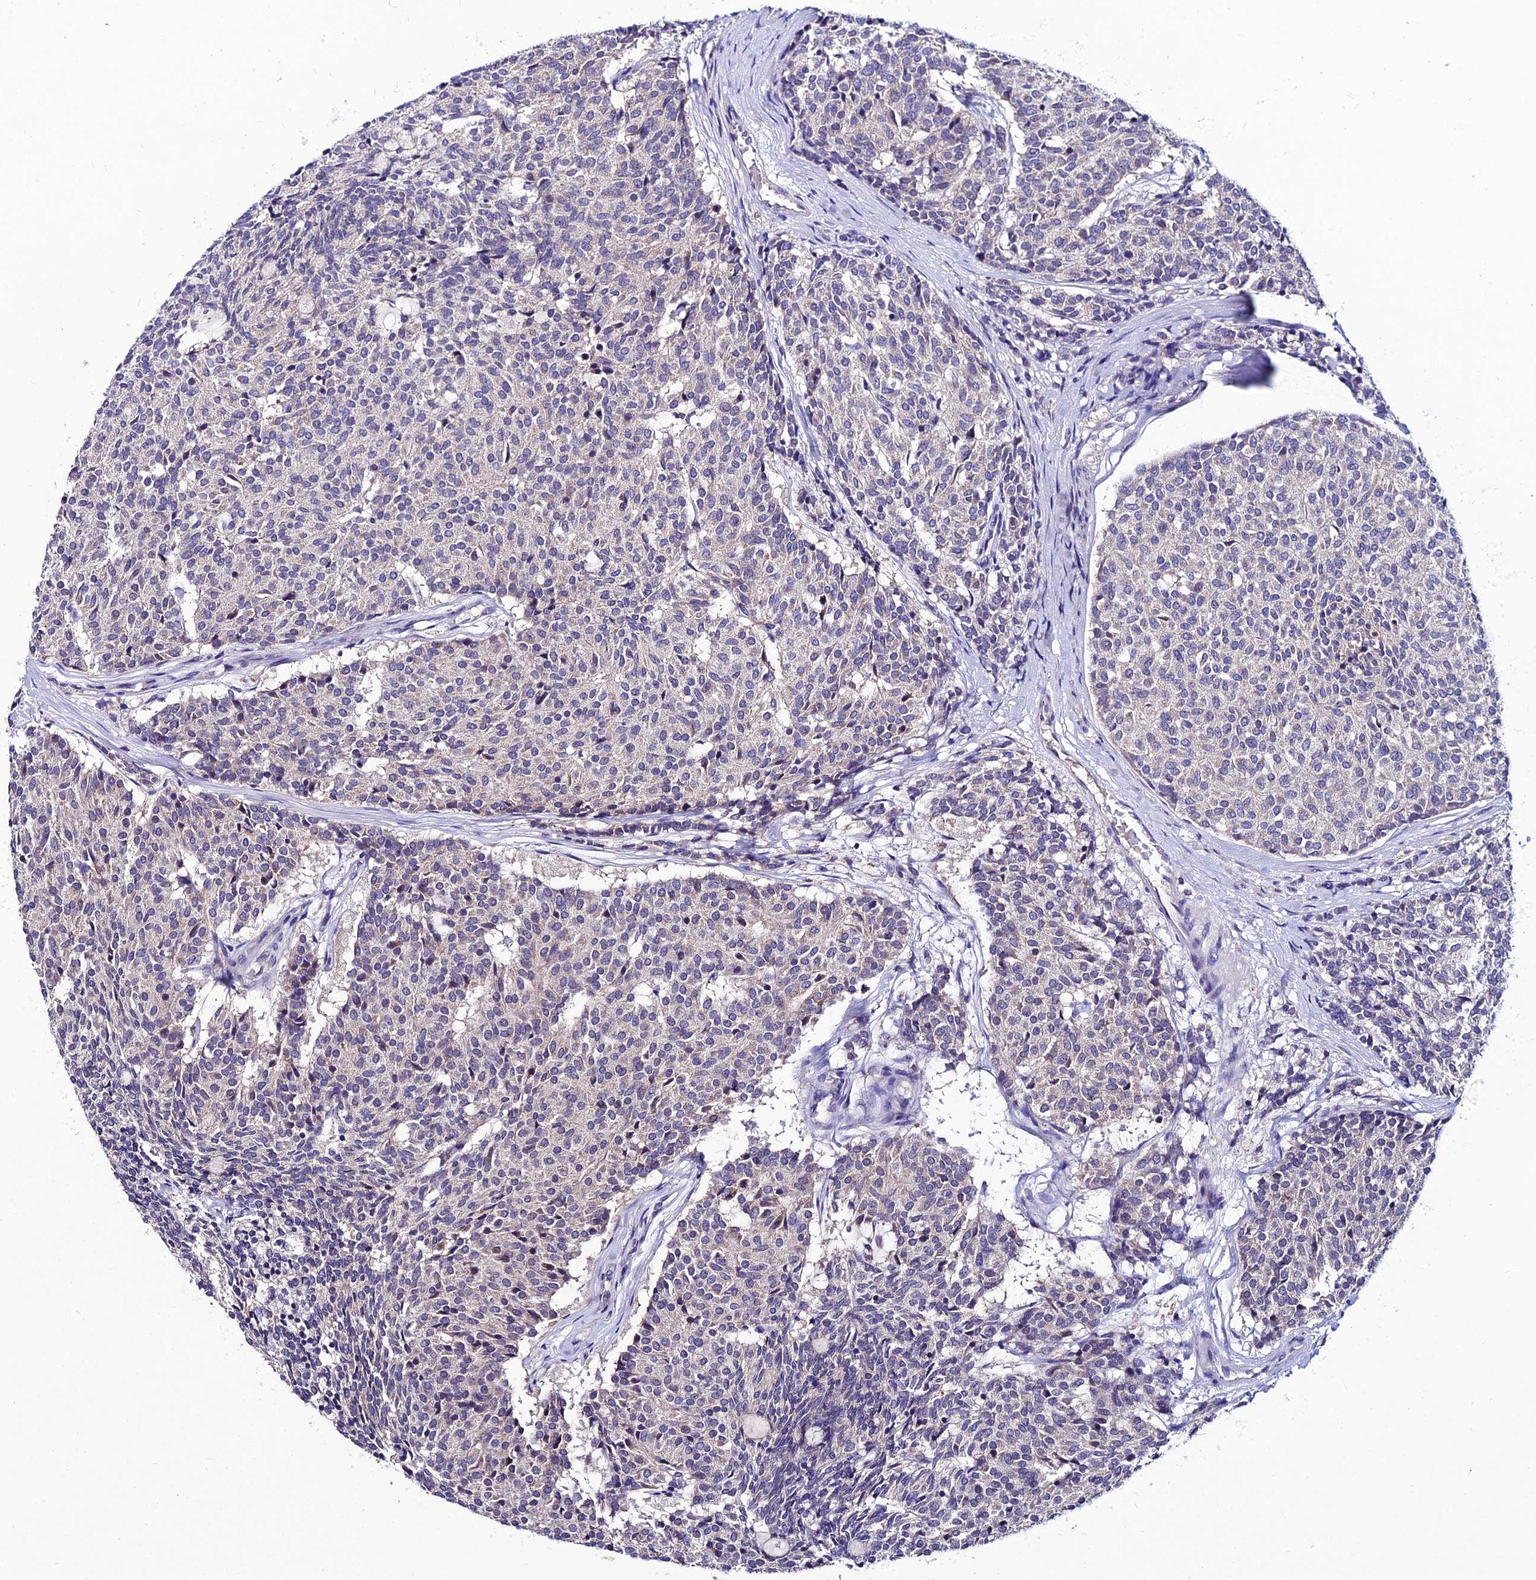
{"staining": {"intensity": "negative", "quantity": "none", "location": "none"}, "tissue": "carcinoid", "cell_type": "Tumor cells", "image_type": "cancer", "snomed": [{"axis": "morphology", "description": "Carcinoid, malignant, NOS"}, {"axis": "topography", "description": "Pancreas"}], "caption": "There is no significant positivity in tumor cells of malignant carcinoid. (Brightfield microscopy of DAB (3,3'-diaminobenzidine) IHC at high magnification).", "gene": "LGALS7", "patient": {"sex": "female", "age": 54}}